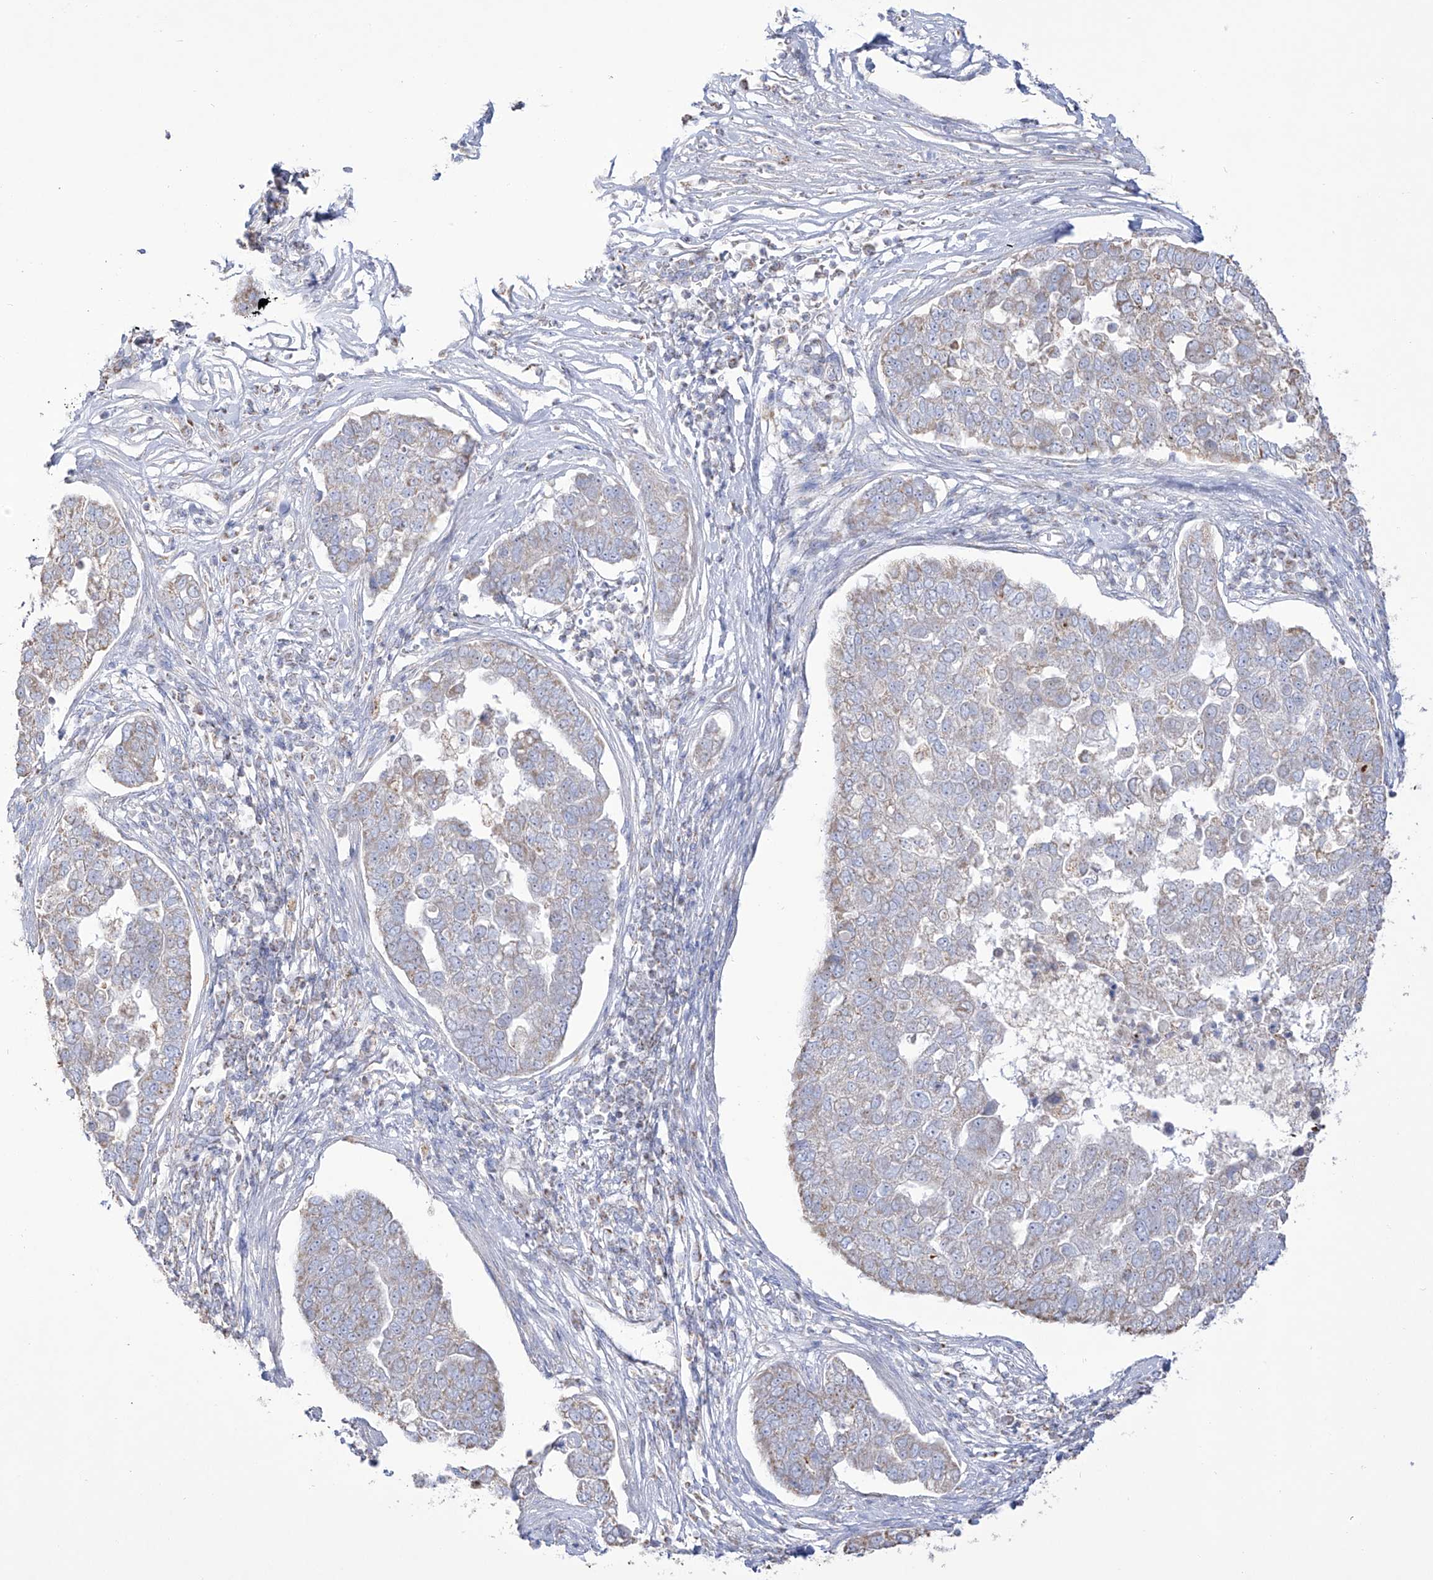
{"staining": {"intensity": "weak", "quantity": "<25%", "location": "cytoplasmic/membranous"}, "tissue": "pancreatic cancer", "cell_type": "Tumor cells", "image_type": "cancer", "snomed": [{"axis": "morphology", "description": "Adenocarcinoma, NOS"}, {"axis": "topography", "description": "Pancreas"}], "caption": "This is an immunohistochemistry image of human adenocarcinoma (pancreatic). There is no staining in tumor cells.", "gene": "RCHY1", "patient": {"sex": "female", "age": 61}}